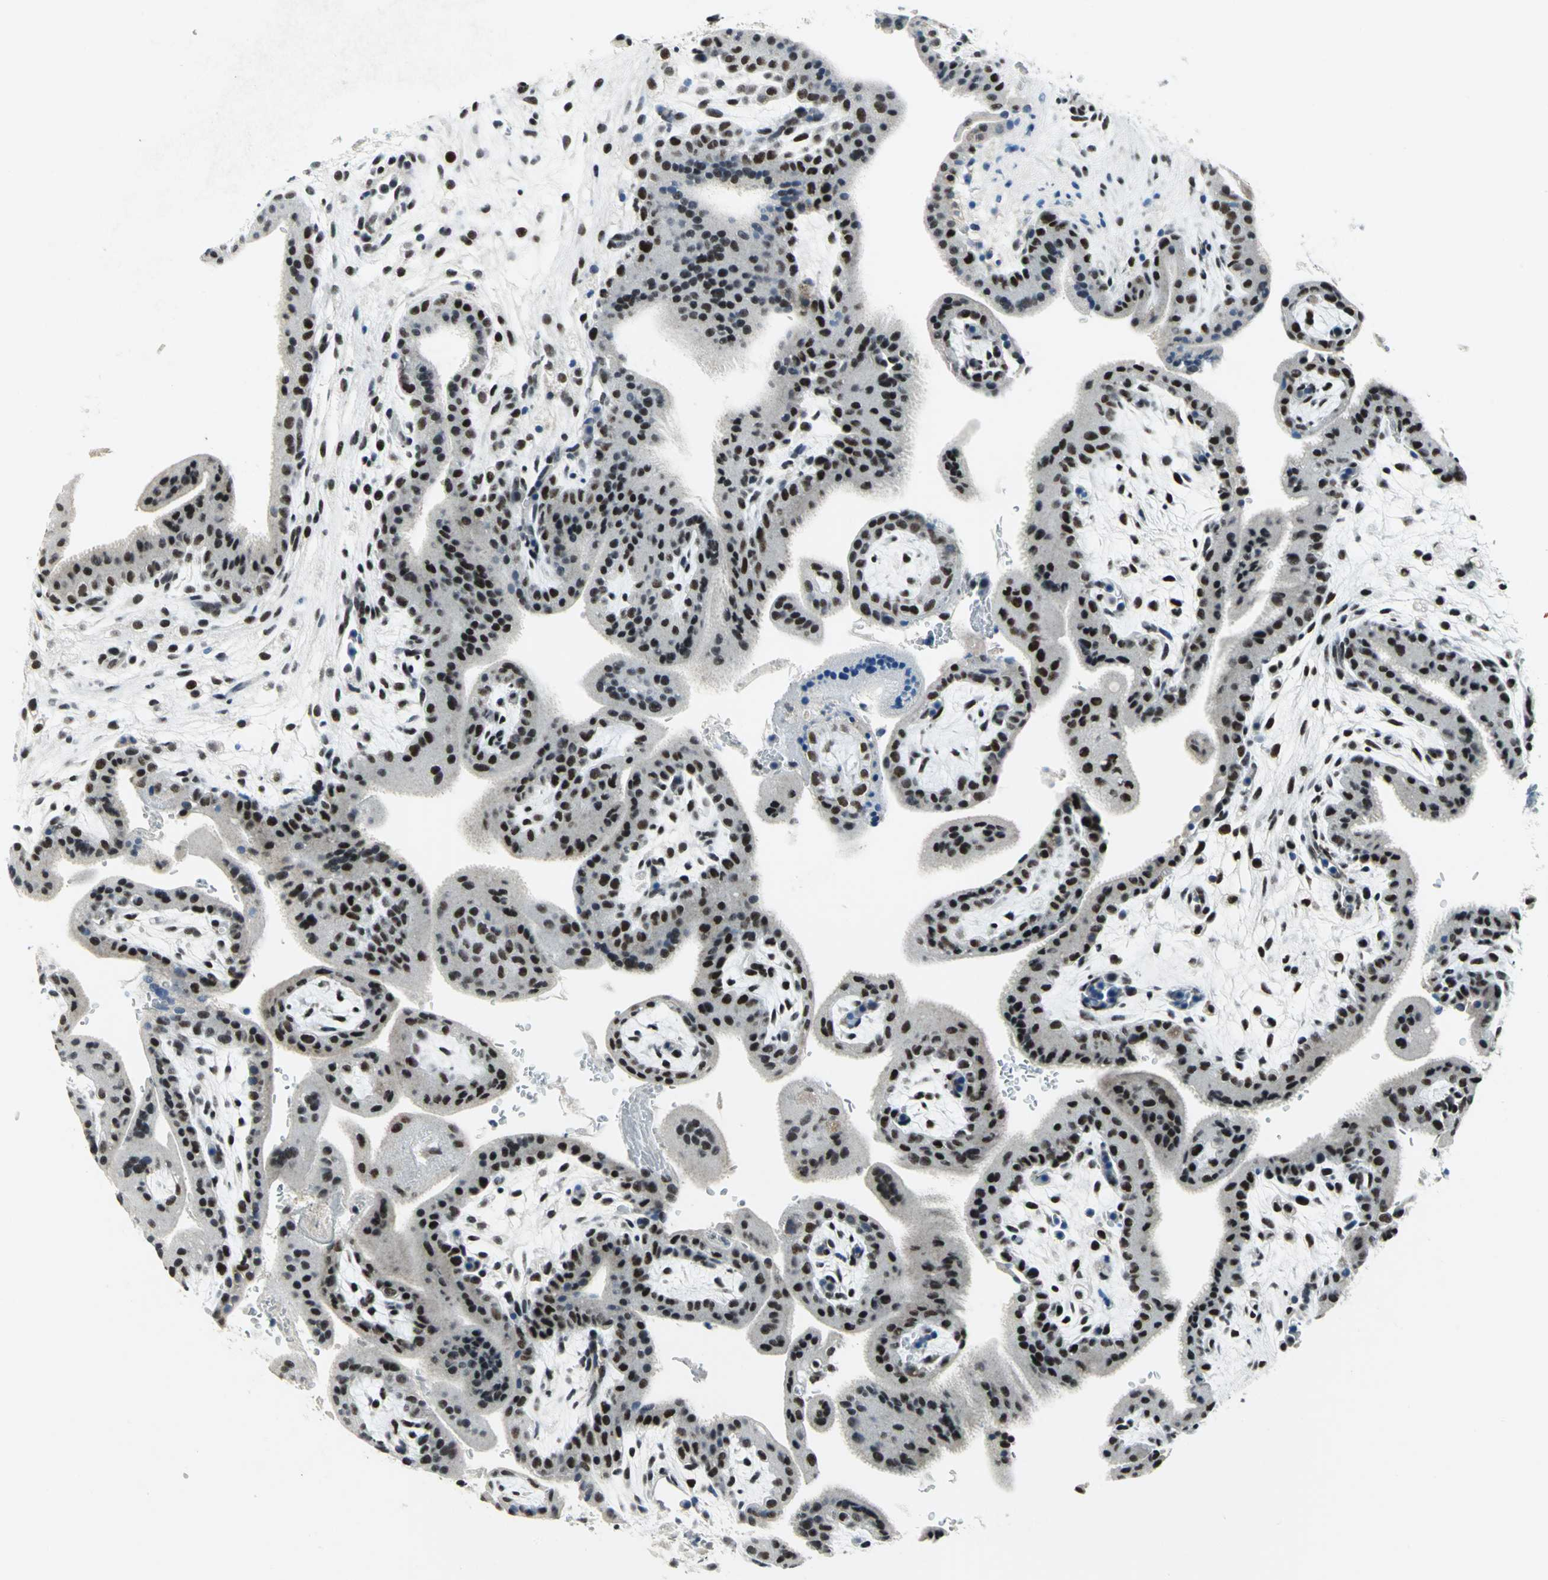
{"staining": {"intensity": "strong", "quantity": ">75%", "location": "nuclear"}, "tissue": "placenta", "cell_type": "Trophoblastic cells", "image_type": "normal", "snomed": [{"axis": "morphology", "description": "Normal tissue, NOS"}, {"axis": "topography", "description": "Placenta"}], "caption": "Human placenta stained with a brown dye exhibits strong nuclear positive expression in about >75% of trophoblastic cells.", "gene": "RAD17", "patient": {"sex": "female", "age": 35}}